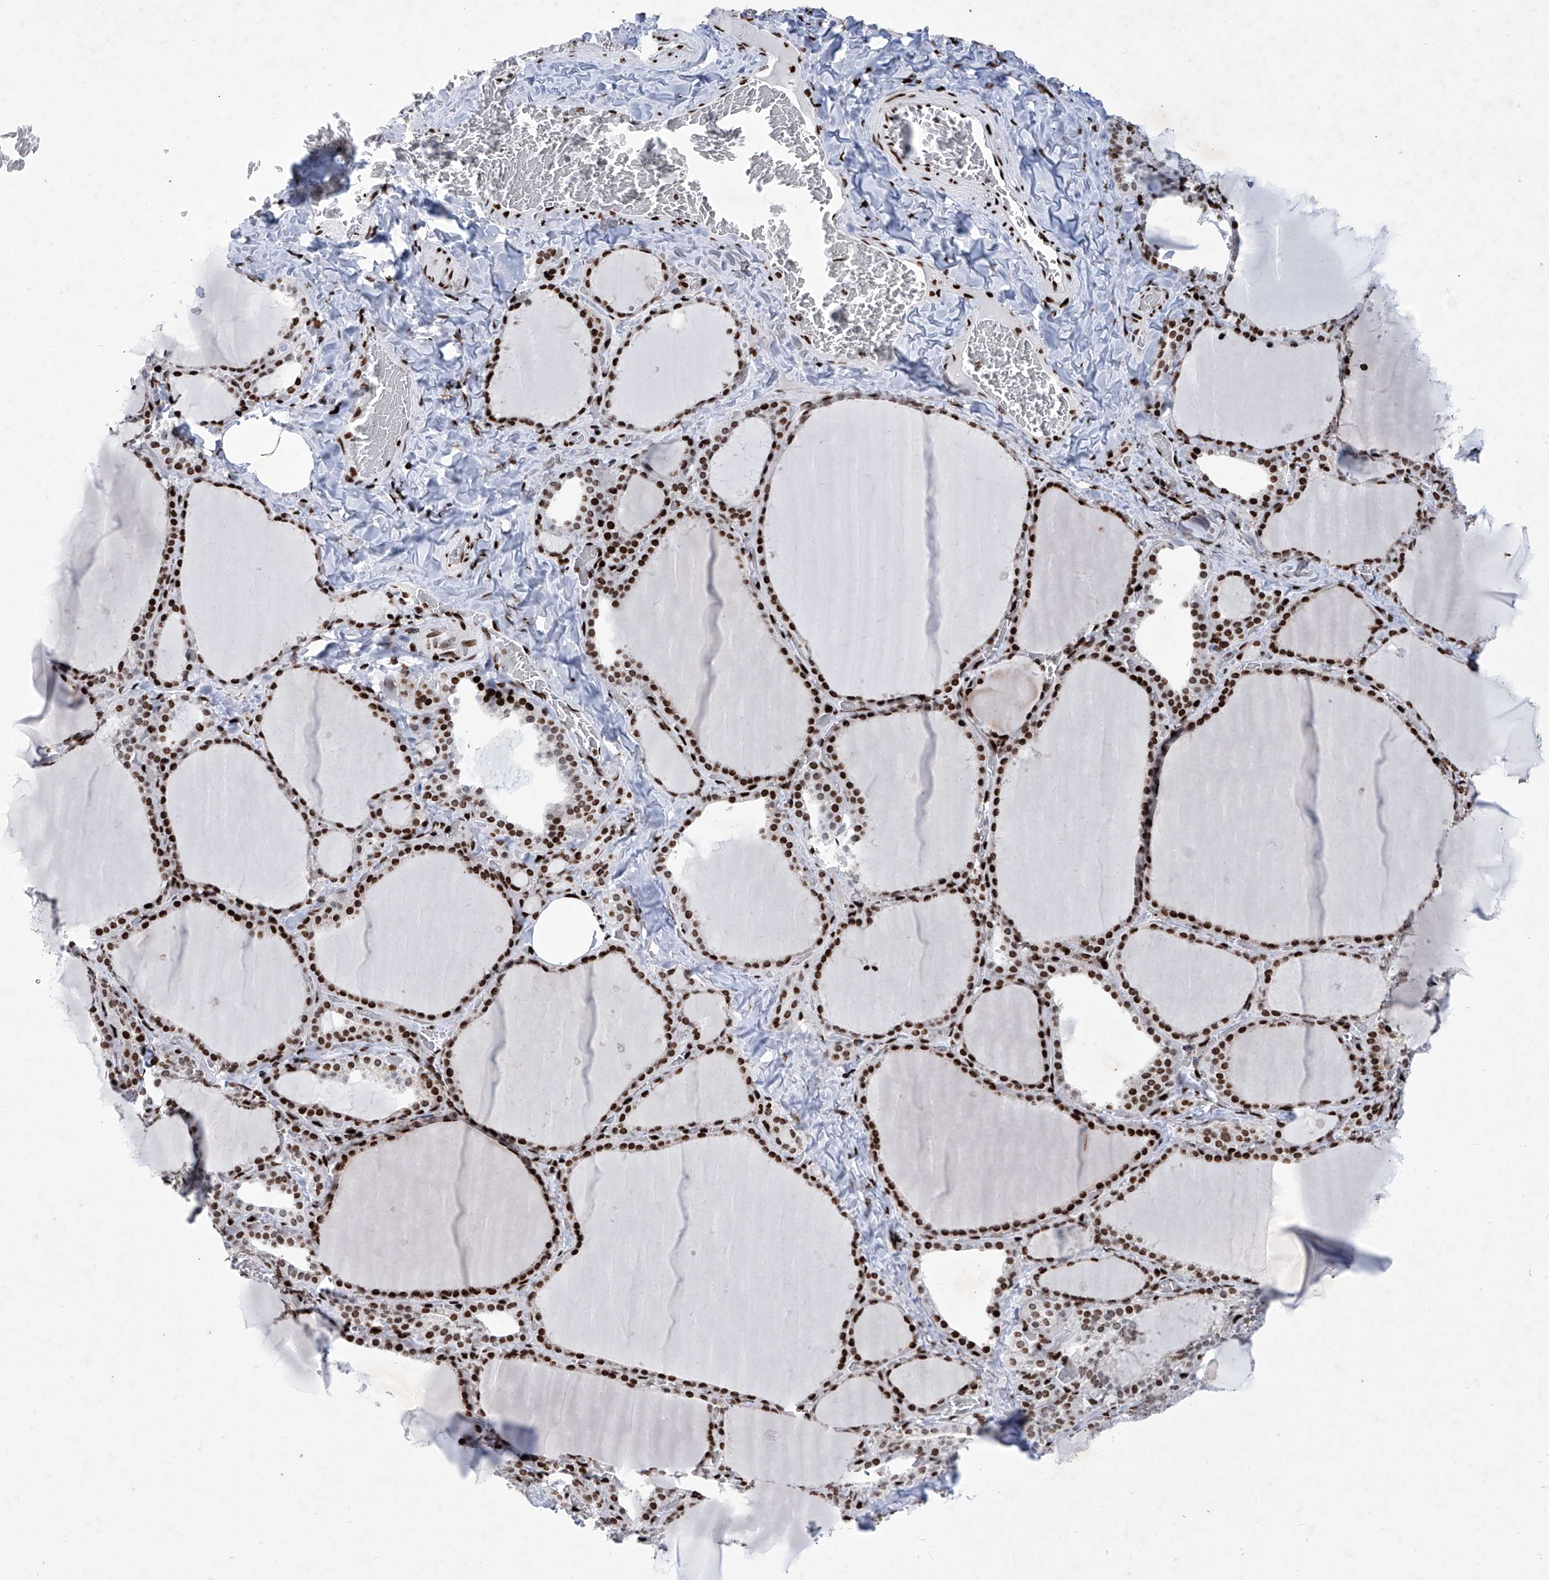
{"staining": {"intensity": "strong", "quantity": ">75%", "location": "nuclear"}, "tissue": "thyroid gland", "cell_type": "Glandular cells", "image_type": "normal", "snomed": [{"axis": "morphology", "description": "Normal tissue, NOS"}, {"axis": "topography", "description": "Thyroid gland"}], "caption": "Thyroid gland stained with a brown dye shows strong nuclear positive expression in approximately >75% of glandular cells.", "gene": "HEY2", "patient": {"sex": "female", "age": 22}}